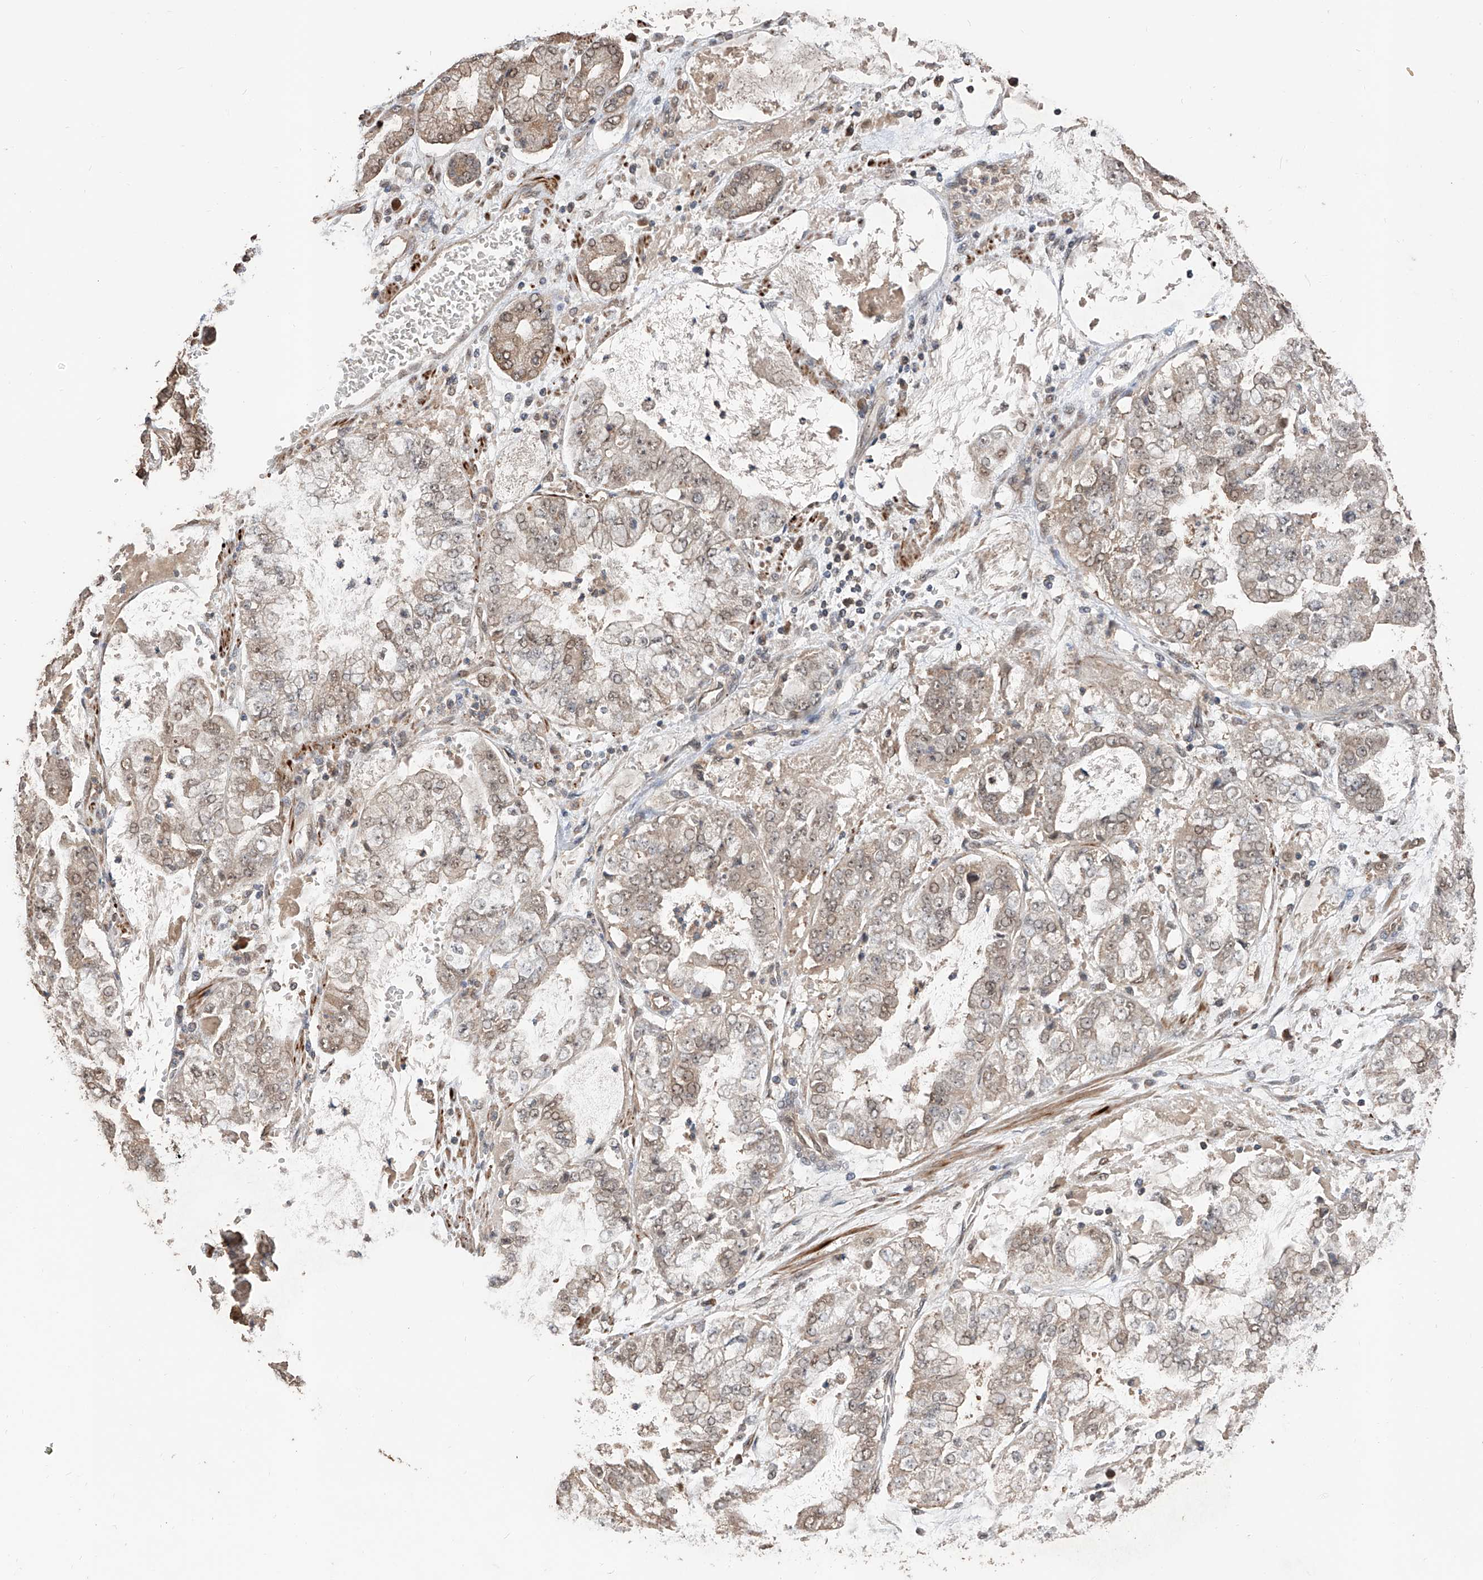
{"staining": {"intensity": "weak", "quantity": ">75%", "location": "nuclear"}, "tissue": "stomach cancer", "cell_type": "Tumor cells", "image_type": "cancer", "snomed": [{"axis": "morphology", "description": "Adenocarcinoma, NOS"}, {"axis": "topography", "description": "Stomach"}], "caption": "Protein staining of adenocarcinoma (stomach) tissue demonstrates weak nuclear positivity in about >75% of tumor cells.", "gene": "FAM135A", "patient": {"sex": "male", "age": 76}}